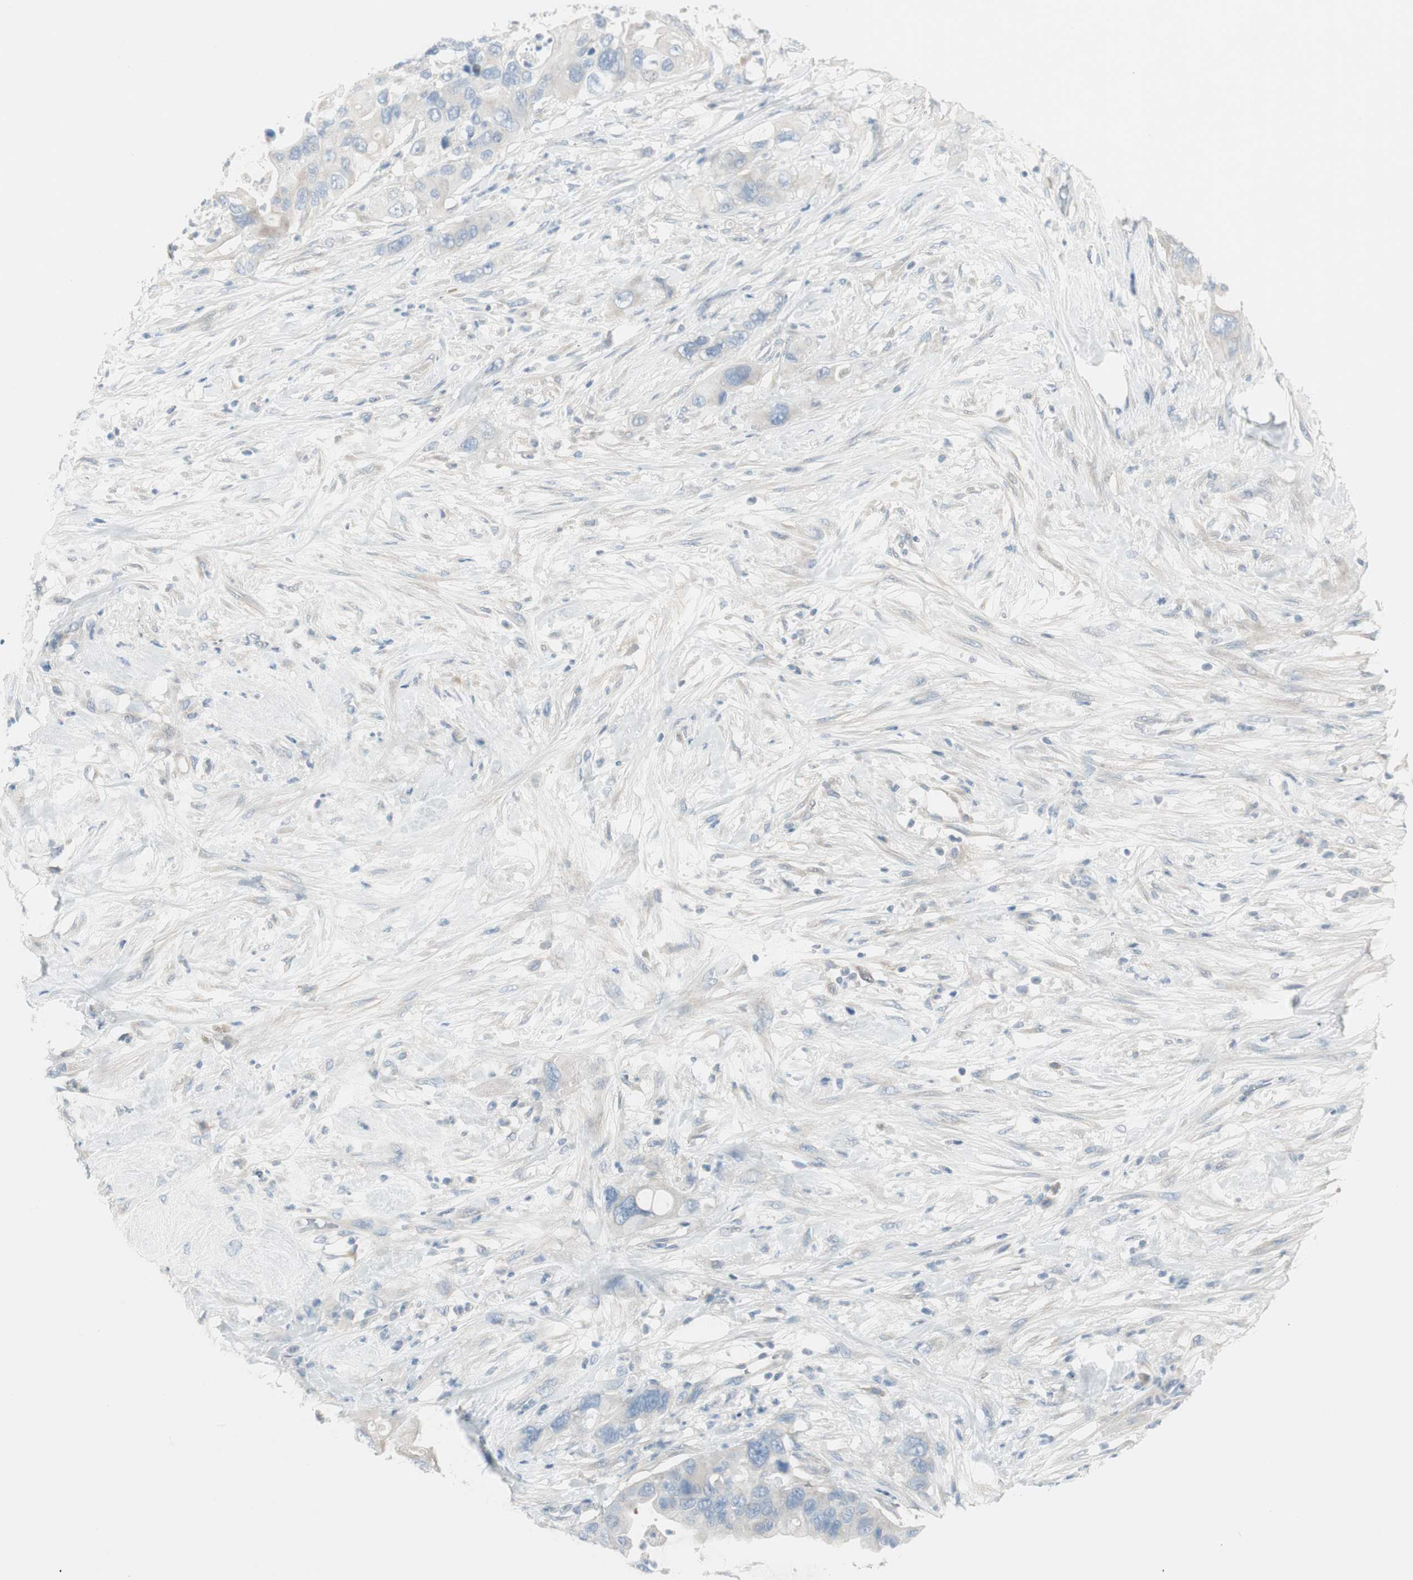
{"staining": {"intensity": "negative", "quantity": "none", "location": "none"}, "tissue": "pancreatic cancer", "cell_type": "Tumor cells", "image_type": "cancer", "snomed": [{"axis": "morphology", "description": "Adenocarcinoma, NOS"}, {"axis": "topography", "description": "Pancreas"}], "caption": "A photomicrograph of human adenocarcinoma (pancreatic) is negative for staining in tumor cells. The staining was performed using DAB to visualize the protein expression in brown, while the nuclei were stained in blue with hematoxylin (Magnification: 20x).", "gene": "CACNA2D1", "patient": {"sex": "female", "age": 71}}